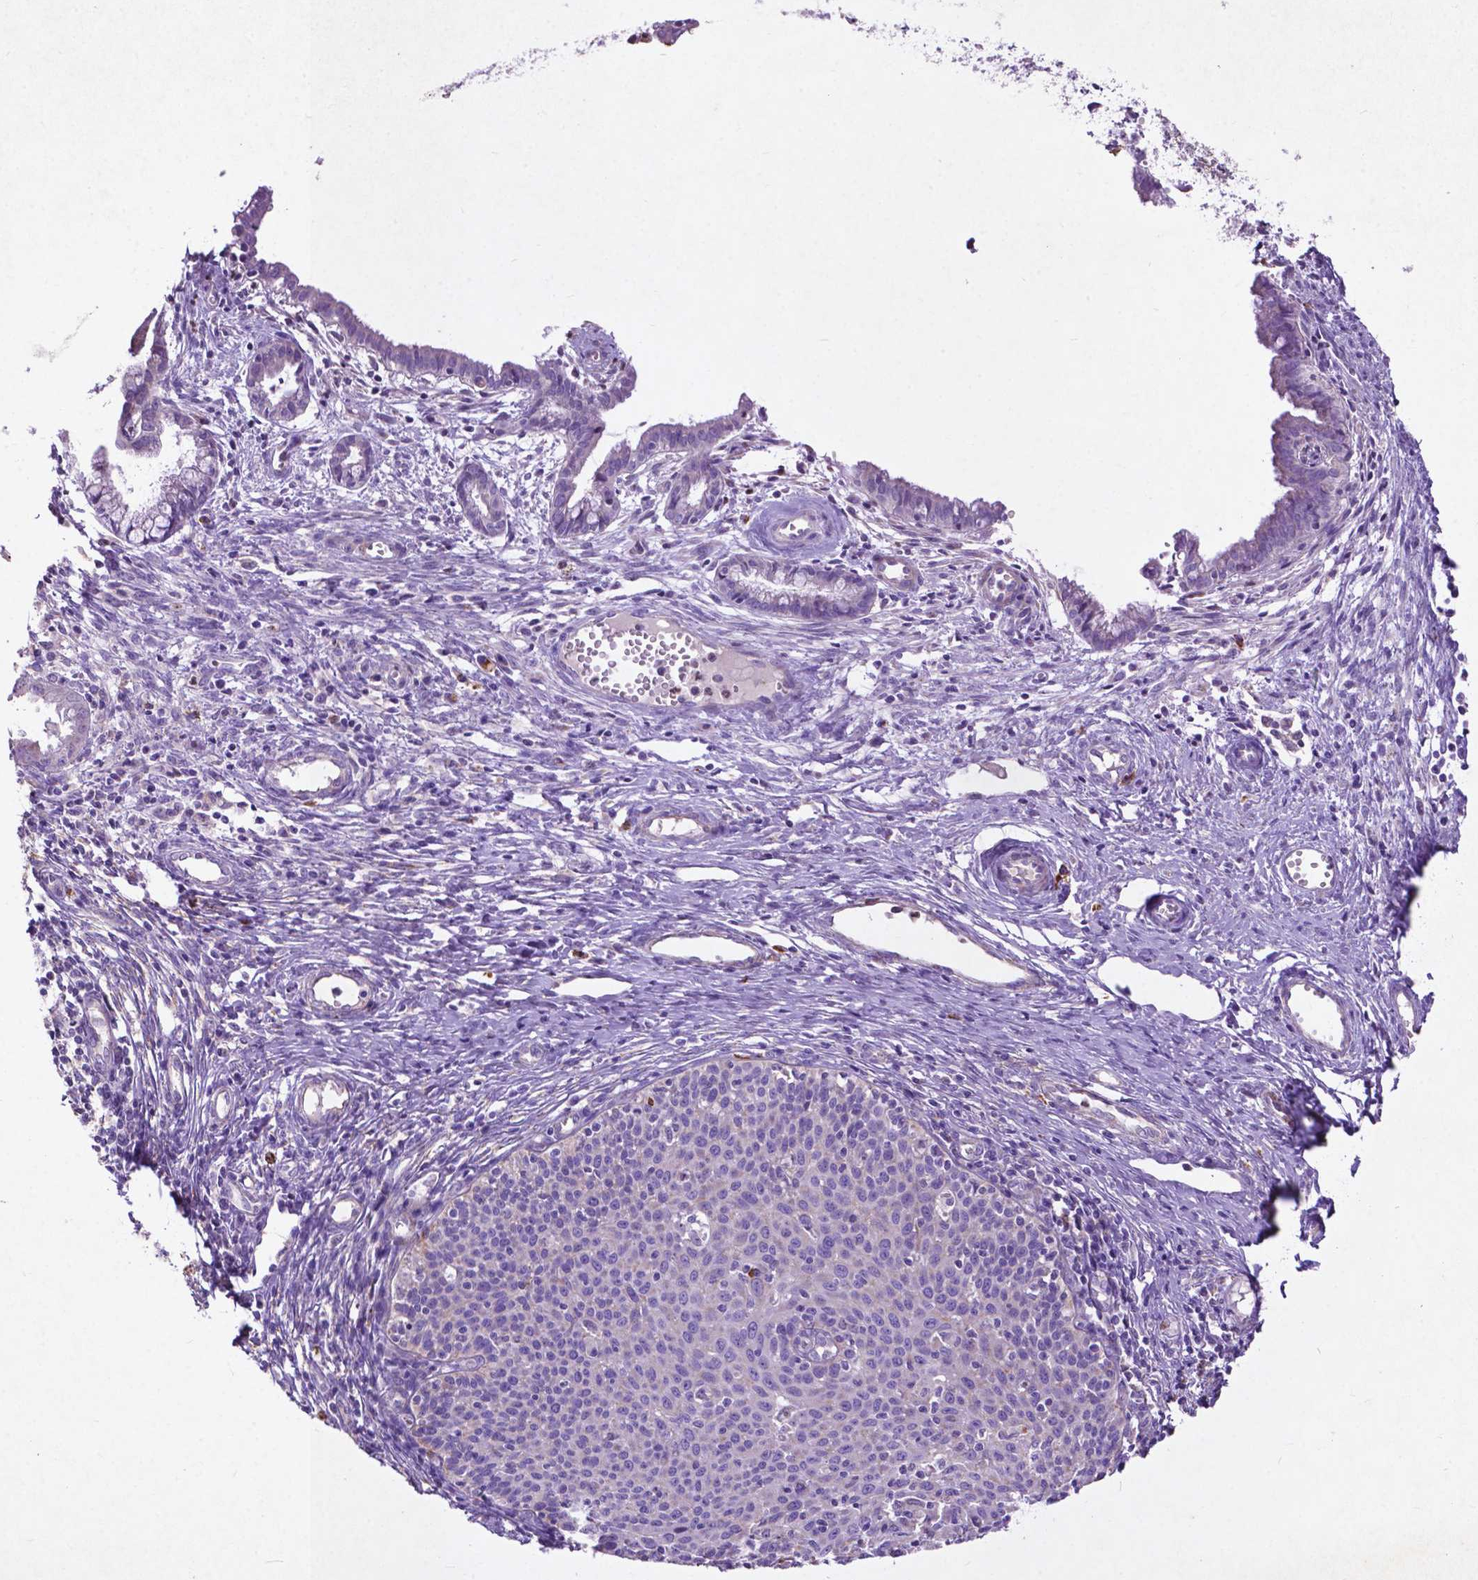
{"staining": {"intensity": "negative", "quantity": "none", "location": "none"}, "tissue": "cervical cancer", "cell_type": "Tumor cells", "image_type": "cancer", "snomed": [{"axis": "morphology", "description": "Squamous cell carcinoma, NOS"}, {"axis": "topography", "description": "Cervix"}], "caption": "Immunohistochemistry image of squamous cell carcinoma (cervical) stained for a protein (brown), which exhibits no expression in tumor cells.", "gene": "THEGL", "patient": {"sex": "female", "age": 38}}